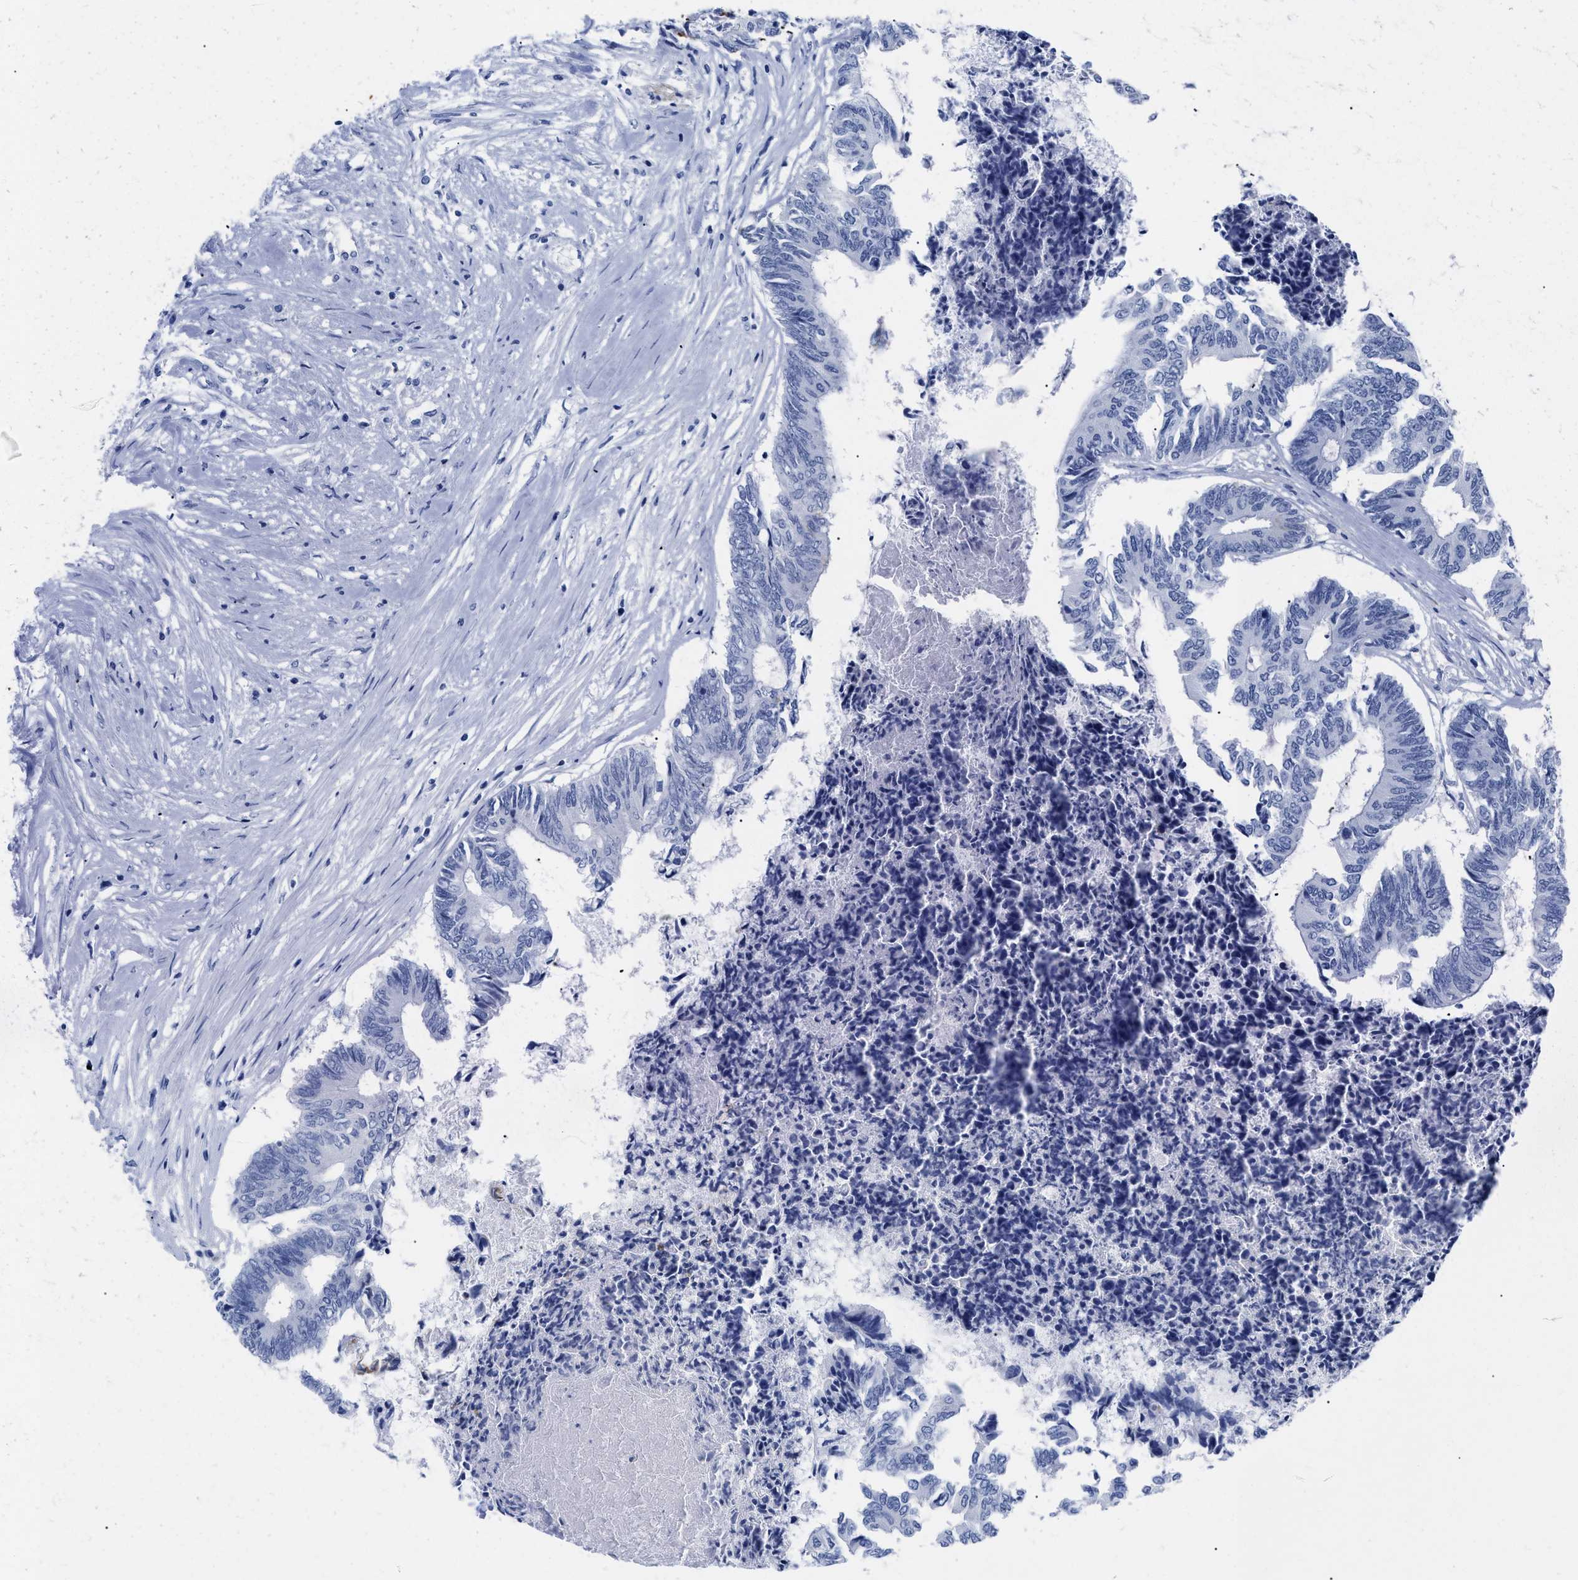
{"staining": {"intensity": "moderate", "quantity": "<25%", "location": "cytoplasmic/membranous"}, "tissue": "colorectal cancer", "cell_type": "Tumor cells", "image_type": "cancer", "snomed": [{"axis": "morphology", "description": "Adenocarcinoma, NOS"}, {"axis": "topography", "description": "Rectum"}], "caption": "This micrograph shows immunohistochemistry (IHC) staining of adenocarcinoma (colorectal), with low moderate cytoplasmic/membranous staining in about <25% of tumor cells.", "gene": "DUSP26", "patient": {"sex": "male", "age": 63}}